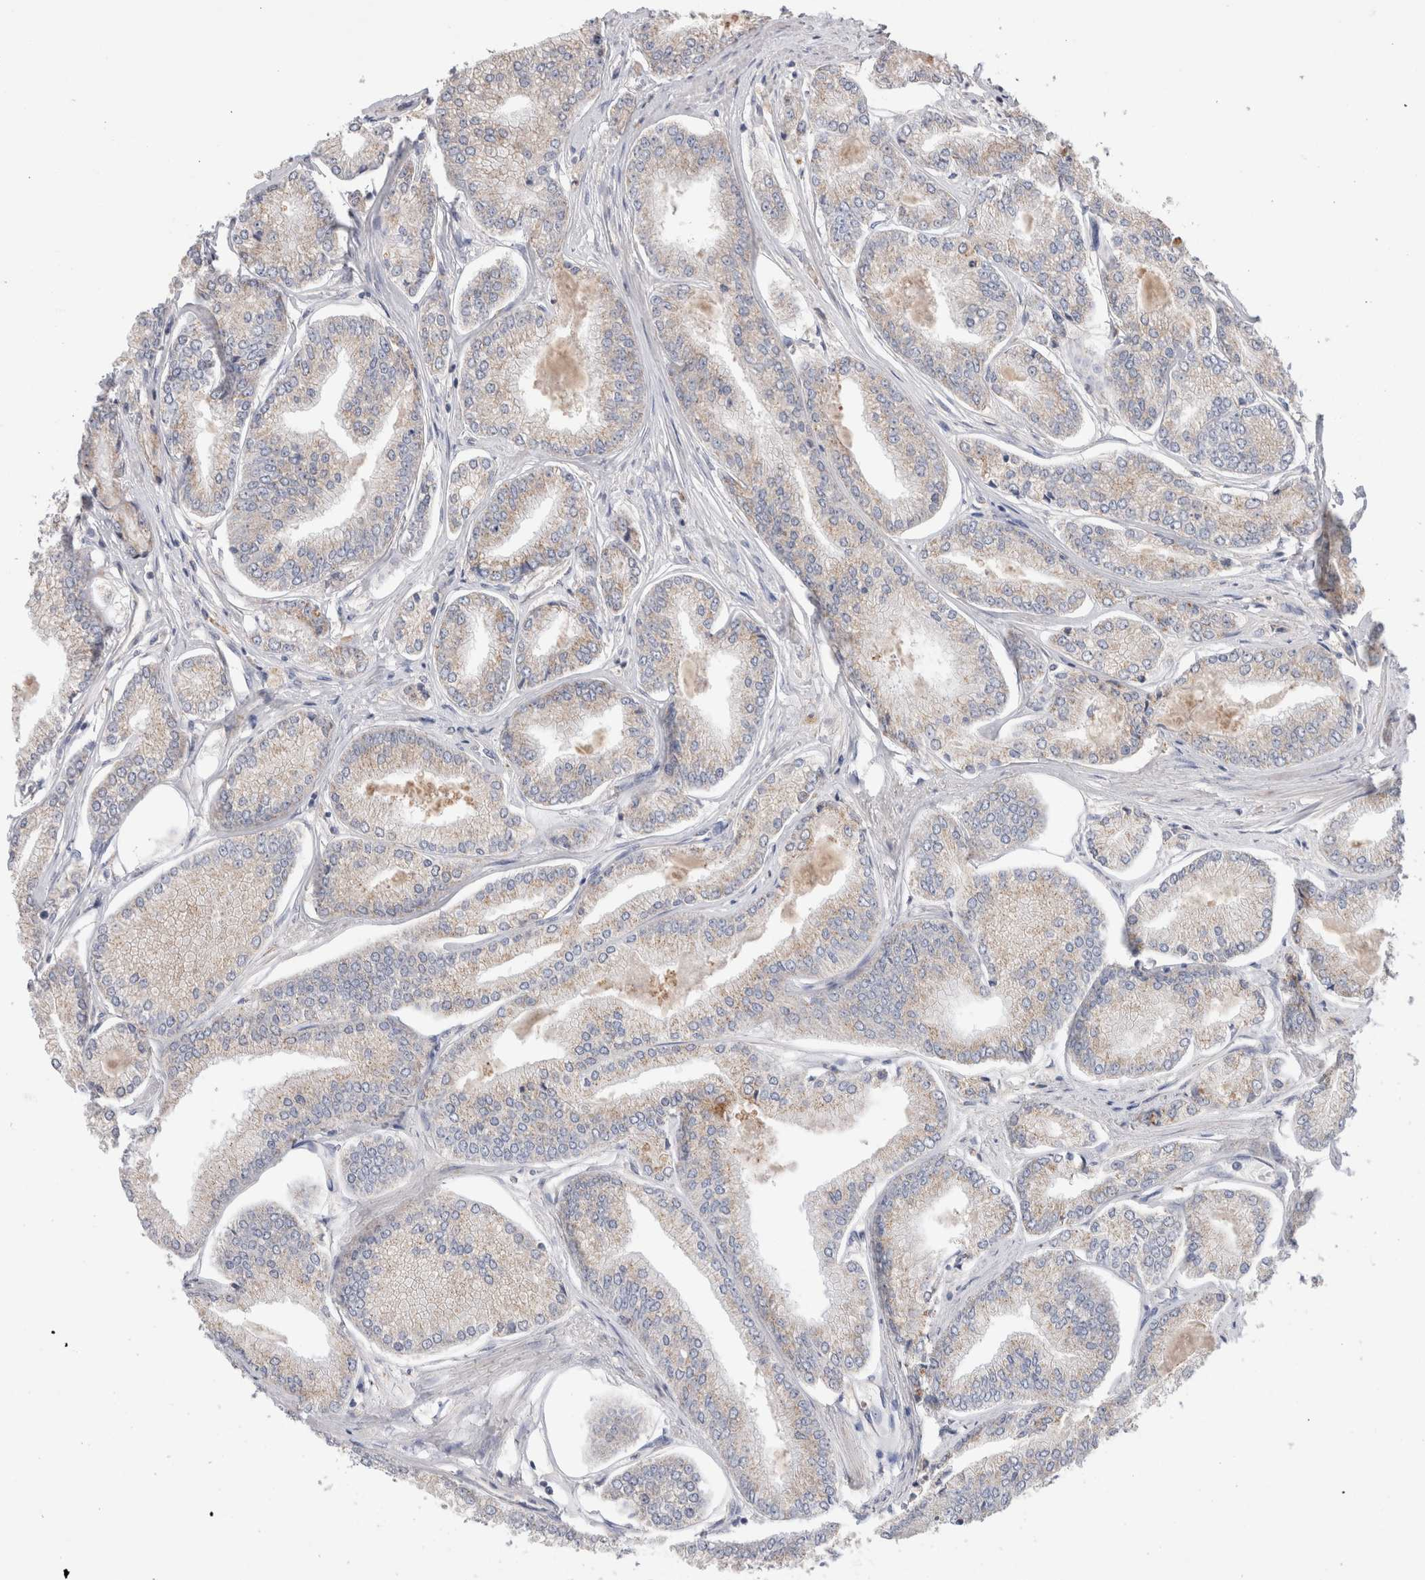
{"staining": {"intensity": "weak", "quantity": "25%-75%", "location": "cytoplasmic/membranous"}, "tissue": "prostate cancer", "cell_type": "Tumor cells", "image_type": "cancer", "snomed": [{"axis": "morphology", "description": "Adenocarcinoma, Low grade"}, {"axis": "topography", "description": "Prostate"}], "caption": "Immunohistochemical staining of prostate adenocarcinoma (low-grade) exhibits weak cytoplasmic/membranous protein staining in approximately 25%-75% of tumor cells.", "gene": "IARS2", "patient": {"sex": "male", "age": 52}}